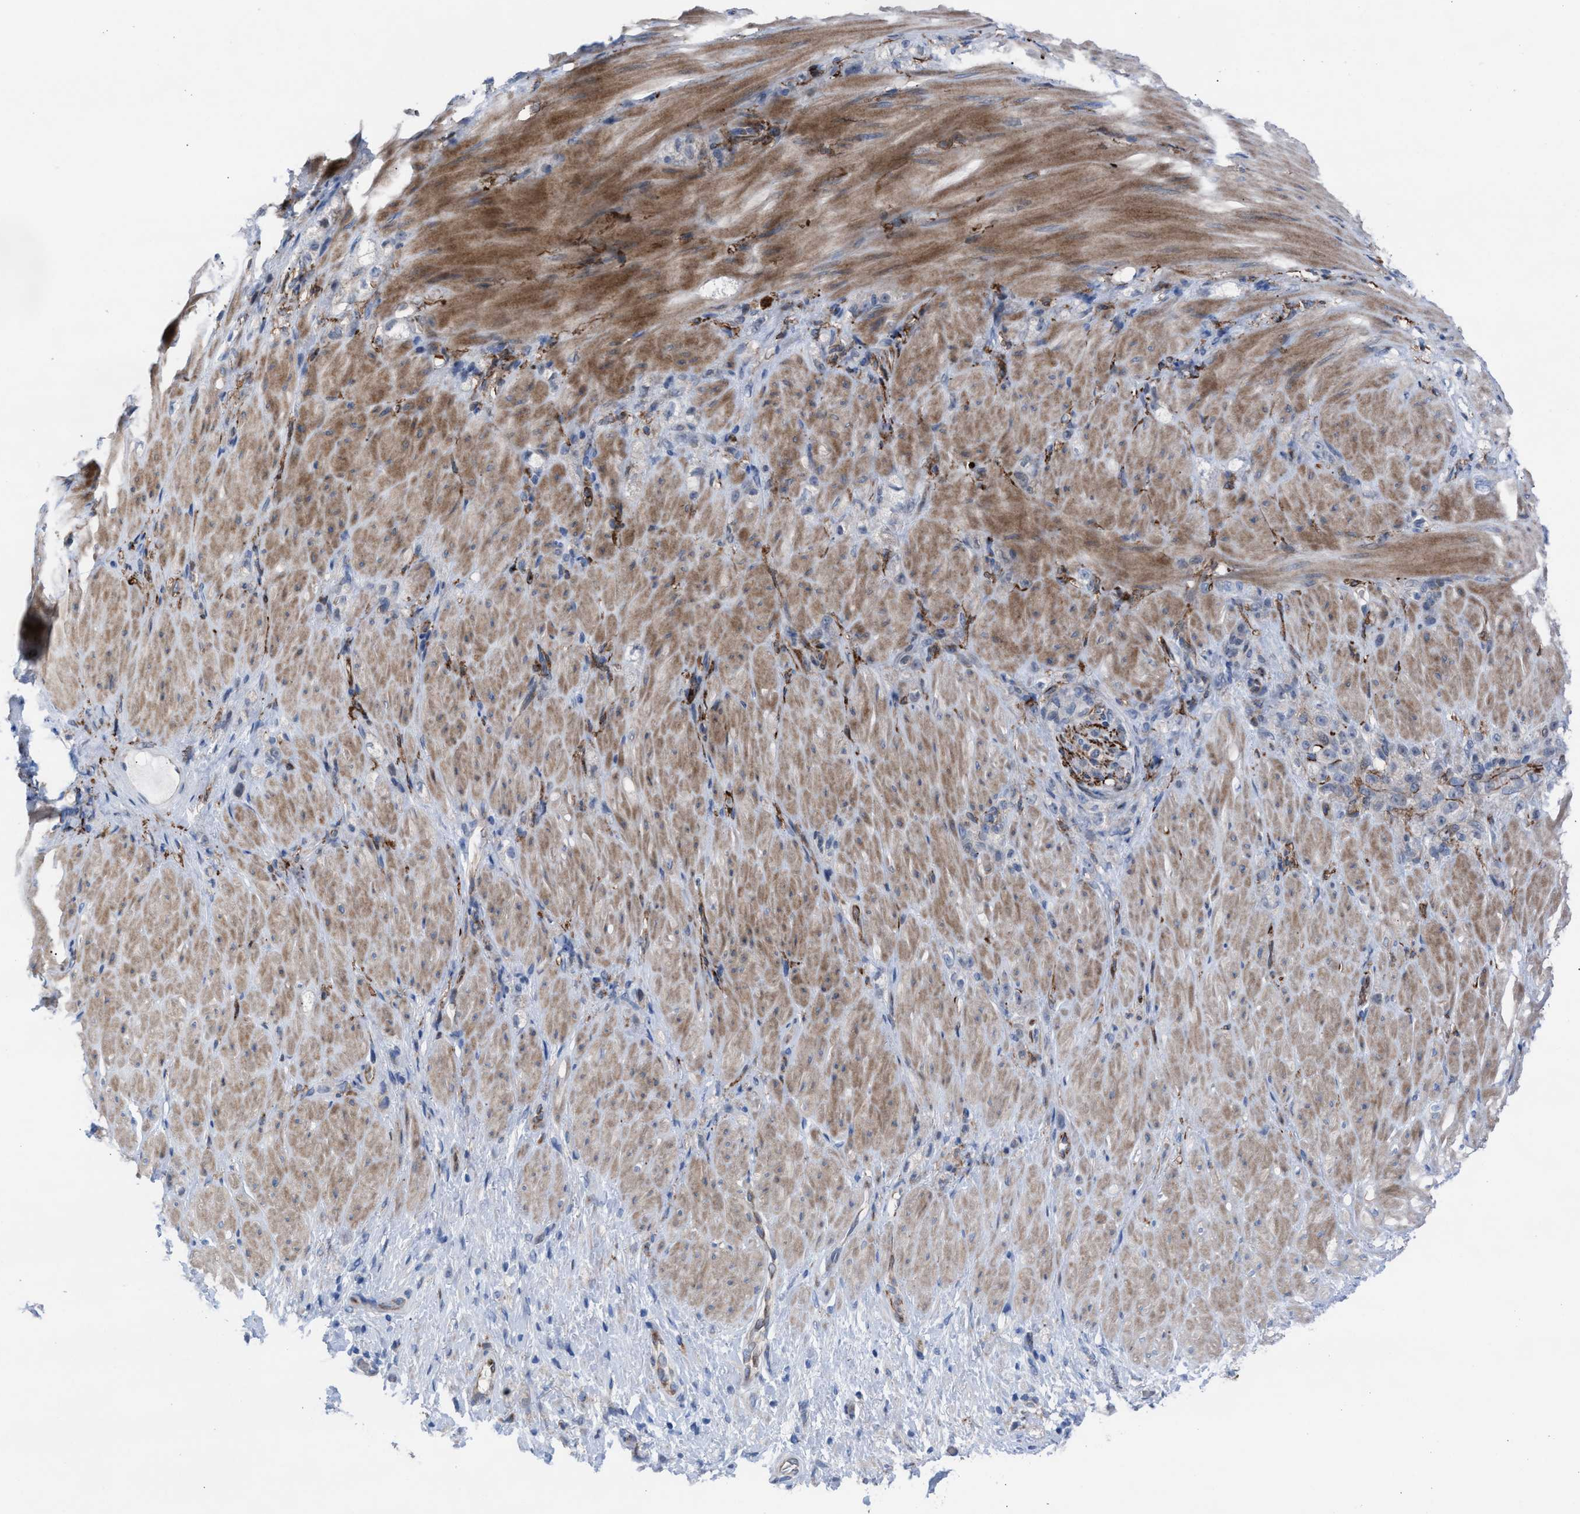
{"staining": {"intensity": "negative", "quantity": "none", "location": "none"}, "tissue": "stomach cancer", "cell_type": "Tumor cells", "image_type": "cancer", "snomed": [{"axis": "morphology", "description": "Normal tissue, NOS"}, {"axis": "morphology", "description": "Adenocarcinoma, NOS"}, {"axis": "topography", "description": "Stomach"}], "caption": "IHC image of human stomach cancer stained for a protein (brown), which reveals no expression in tumor cells.", "gene": "SLC47A1", "patient": {"sex": "male", "age": 82}}